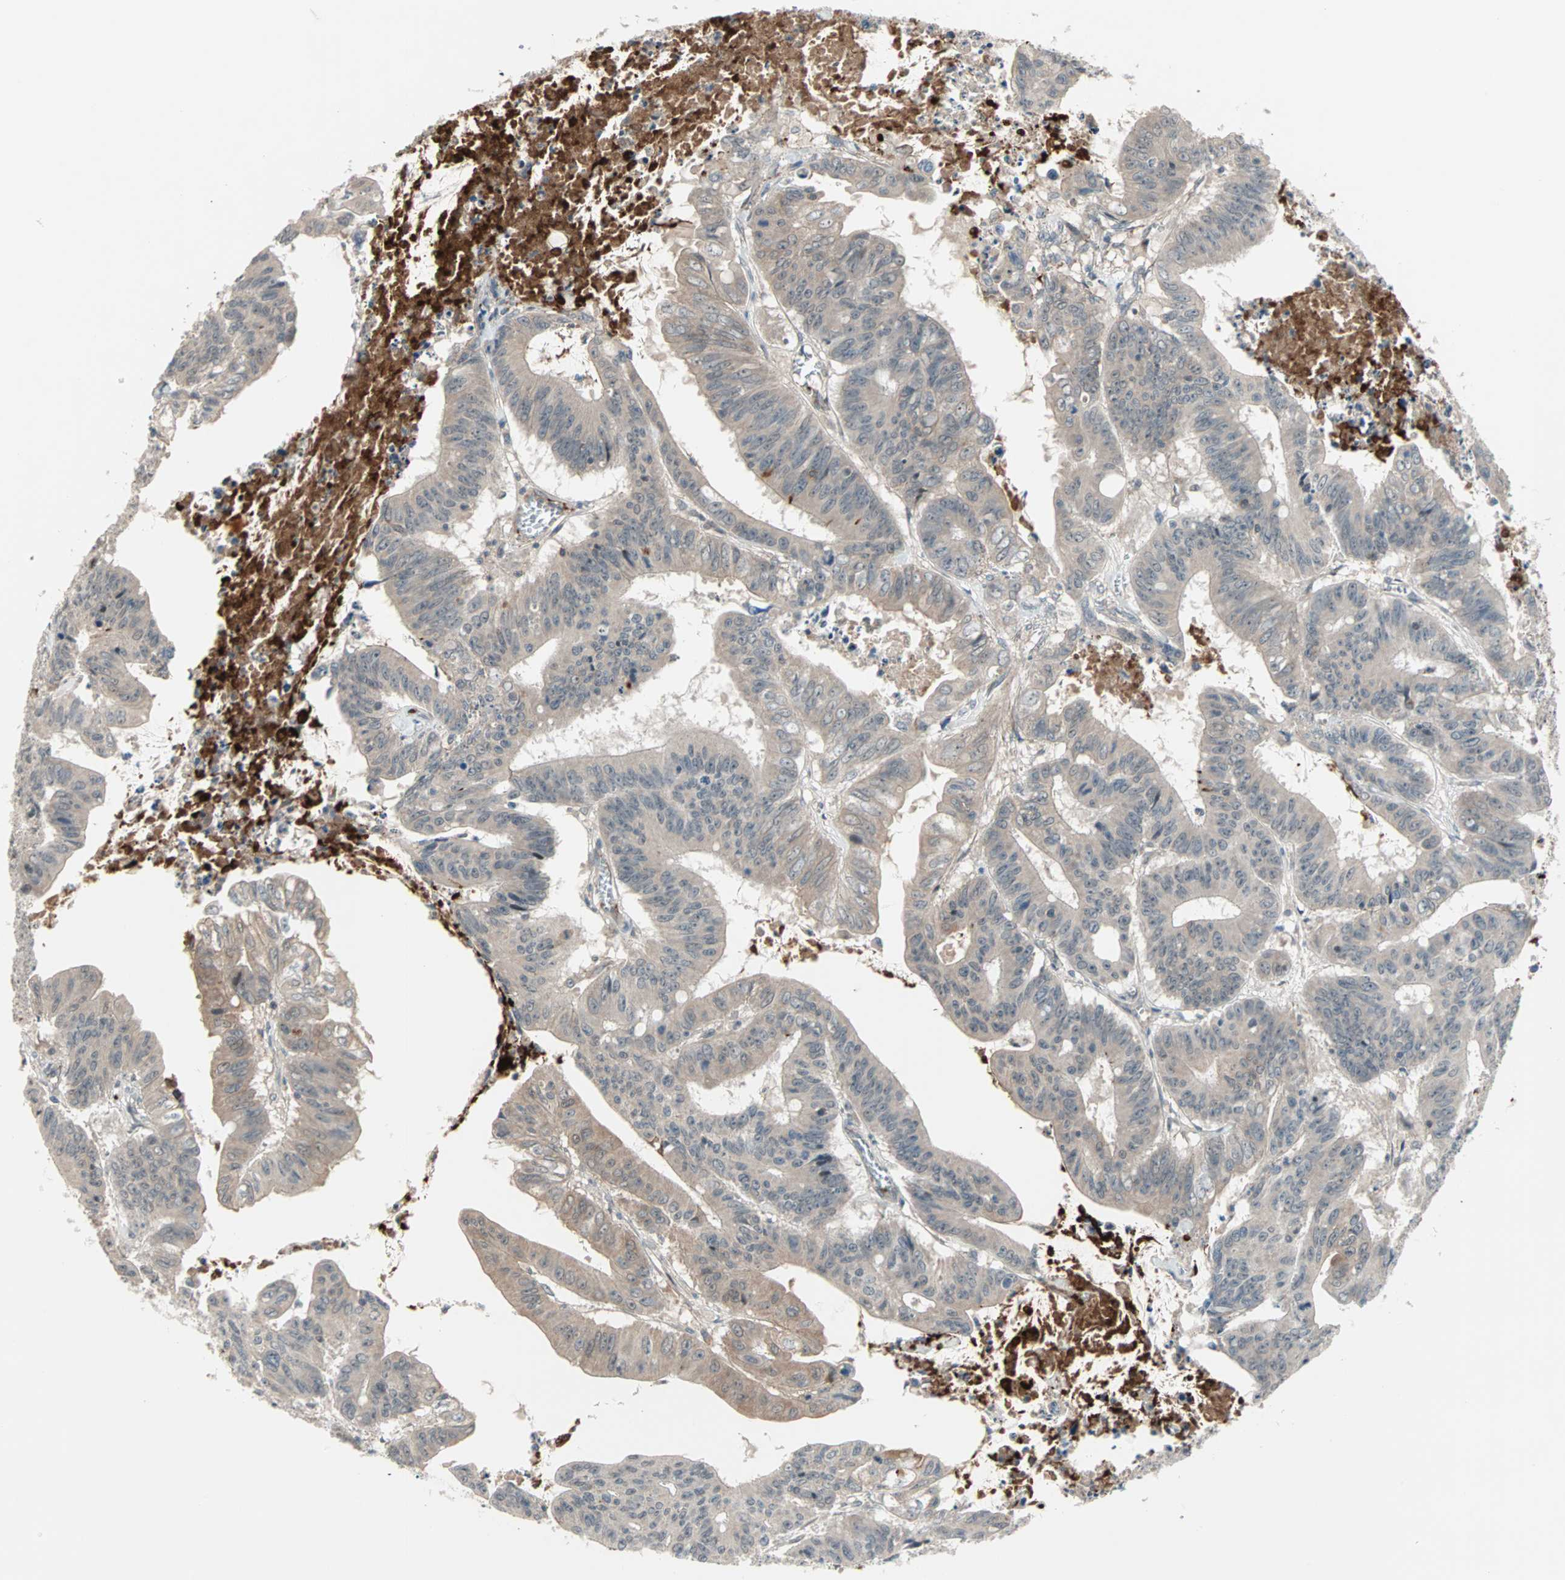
{"staining": {"intensity": "weak", "quantity": "25%-75%", "location": "cytoplasmic/membranous"}, "tissue": "colorectal cancer", "cell_type": "Tumor cells", "image_type": "cancer", "snomed": [{"axis": "morphology", "description": "Adenocarcinoma, NOS"}, {"axis": "topography", "description": "Colon"}], "caption": "Colorectal adenocarcinoma was stained to show a protein in brown. There is low levels of weak cytoplasmic/membranous positivity in about 25%-75% of tumor cells.", "gene": "PROS1", "patient": {"sex": "male", "age": 45}}